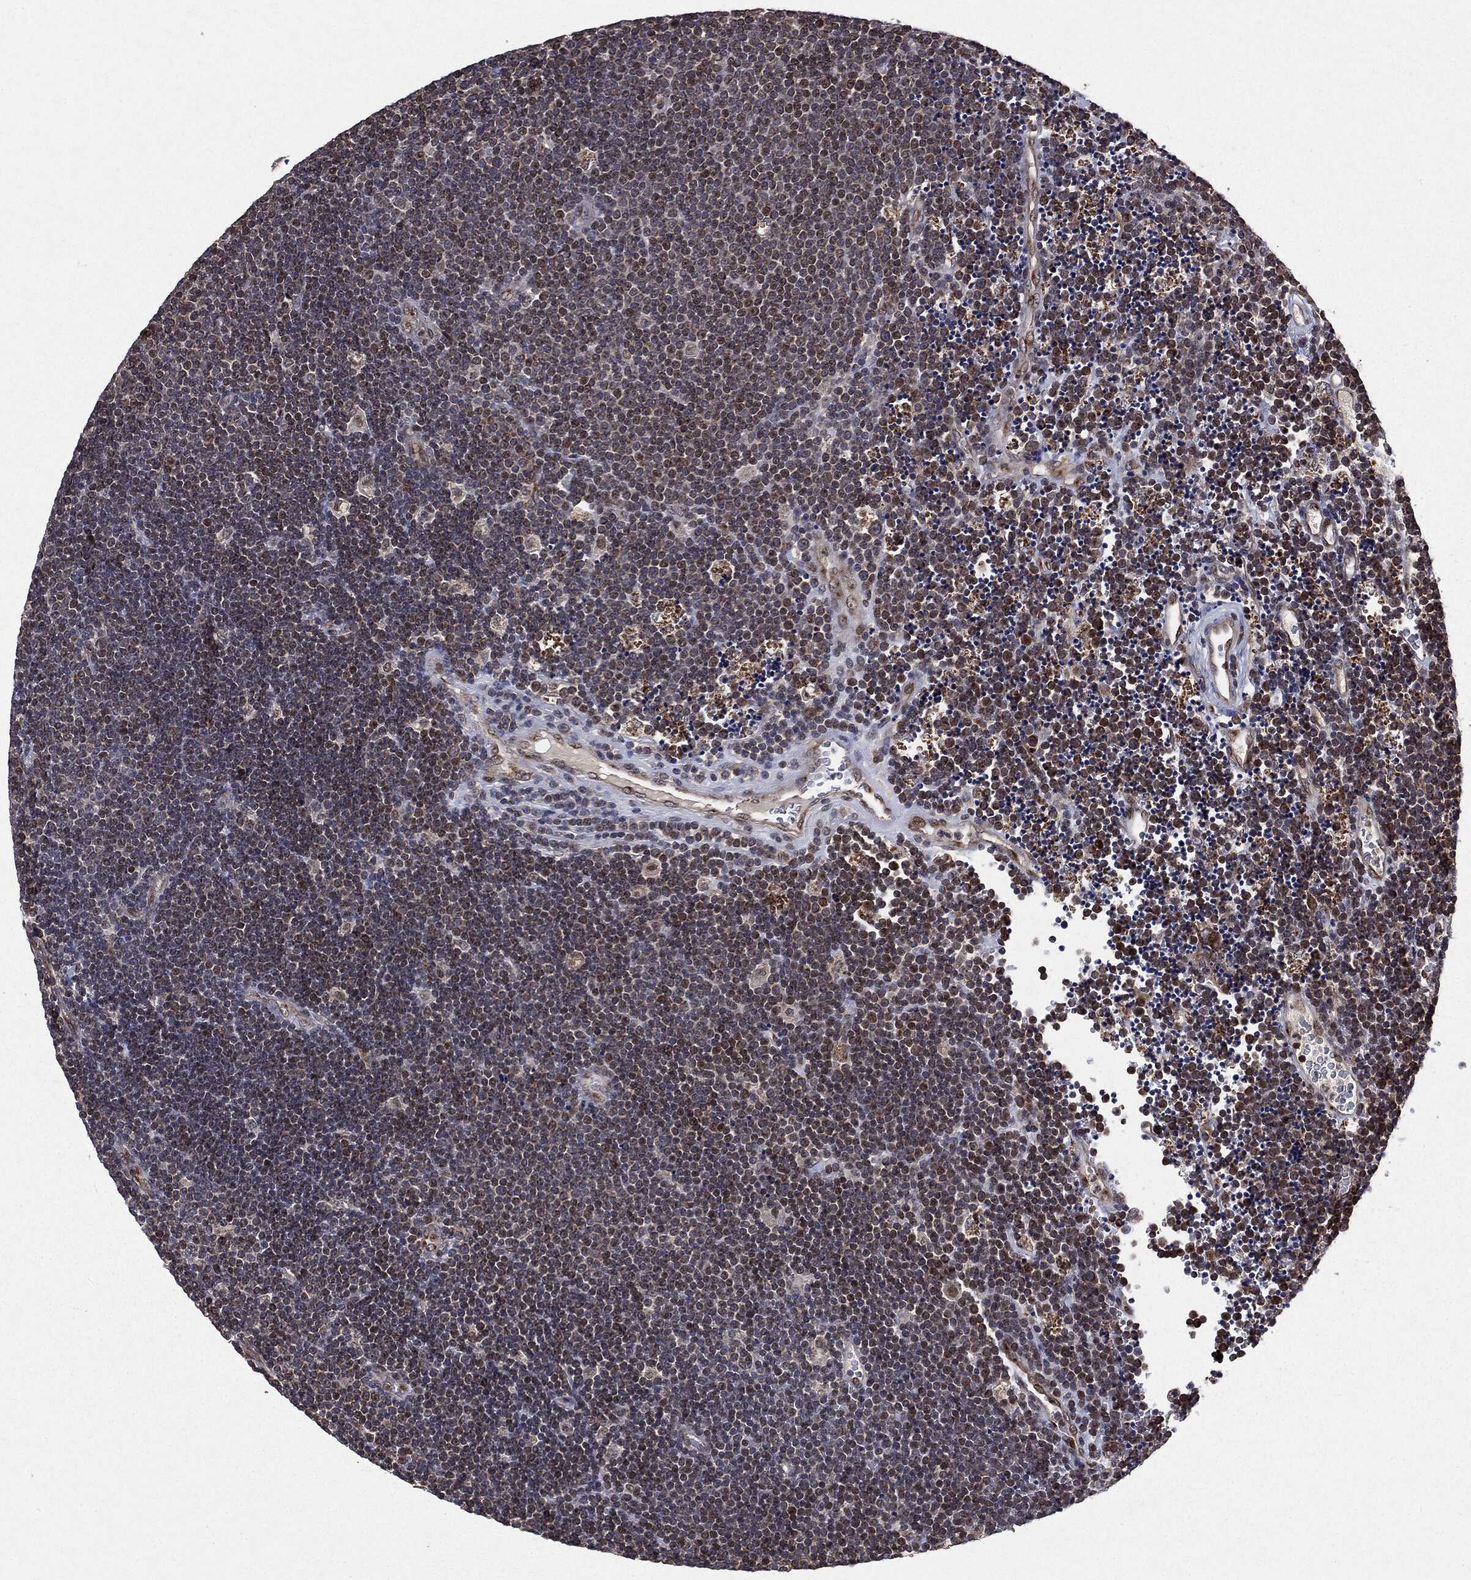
{"staining": {"intensity": "moderate", "quantity": "<25%", "location": "nuclear"}, "tissue": "lymphoma", "cell_type": "Tumor cells", "image_type": "cancer", "snomed": [{"axis": "morphology", "description": "Malignant lymphoma, non-Hodgkin's type, Low grade"}, {"axis": "topography", "description": "Brain"}], "caption": "Protein staining of lymphoma tissue exhibits moderate nuclear staining in approximately <25% of tumor cells.", "gene": "PLPPR2", "patient": {"sex": "female", "age": 66}}